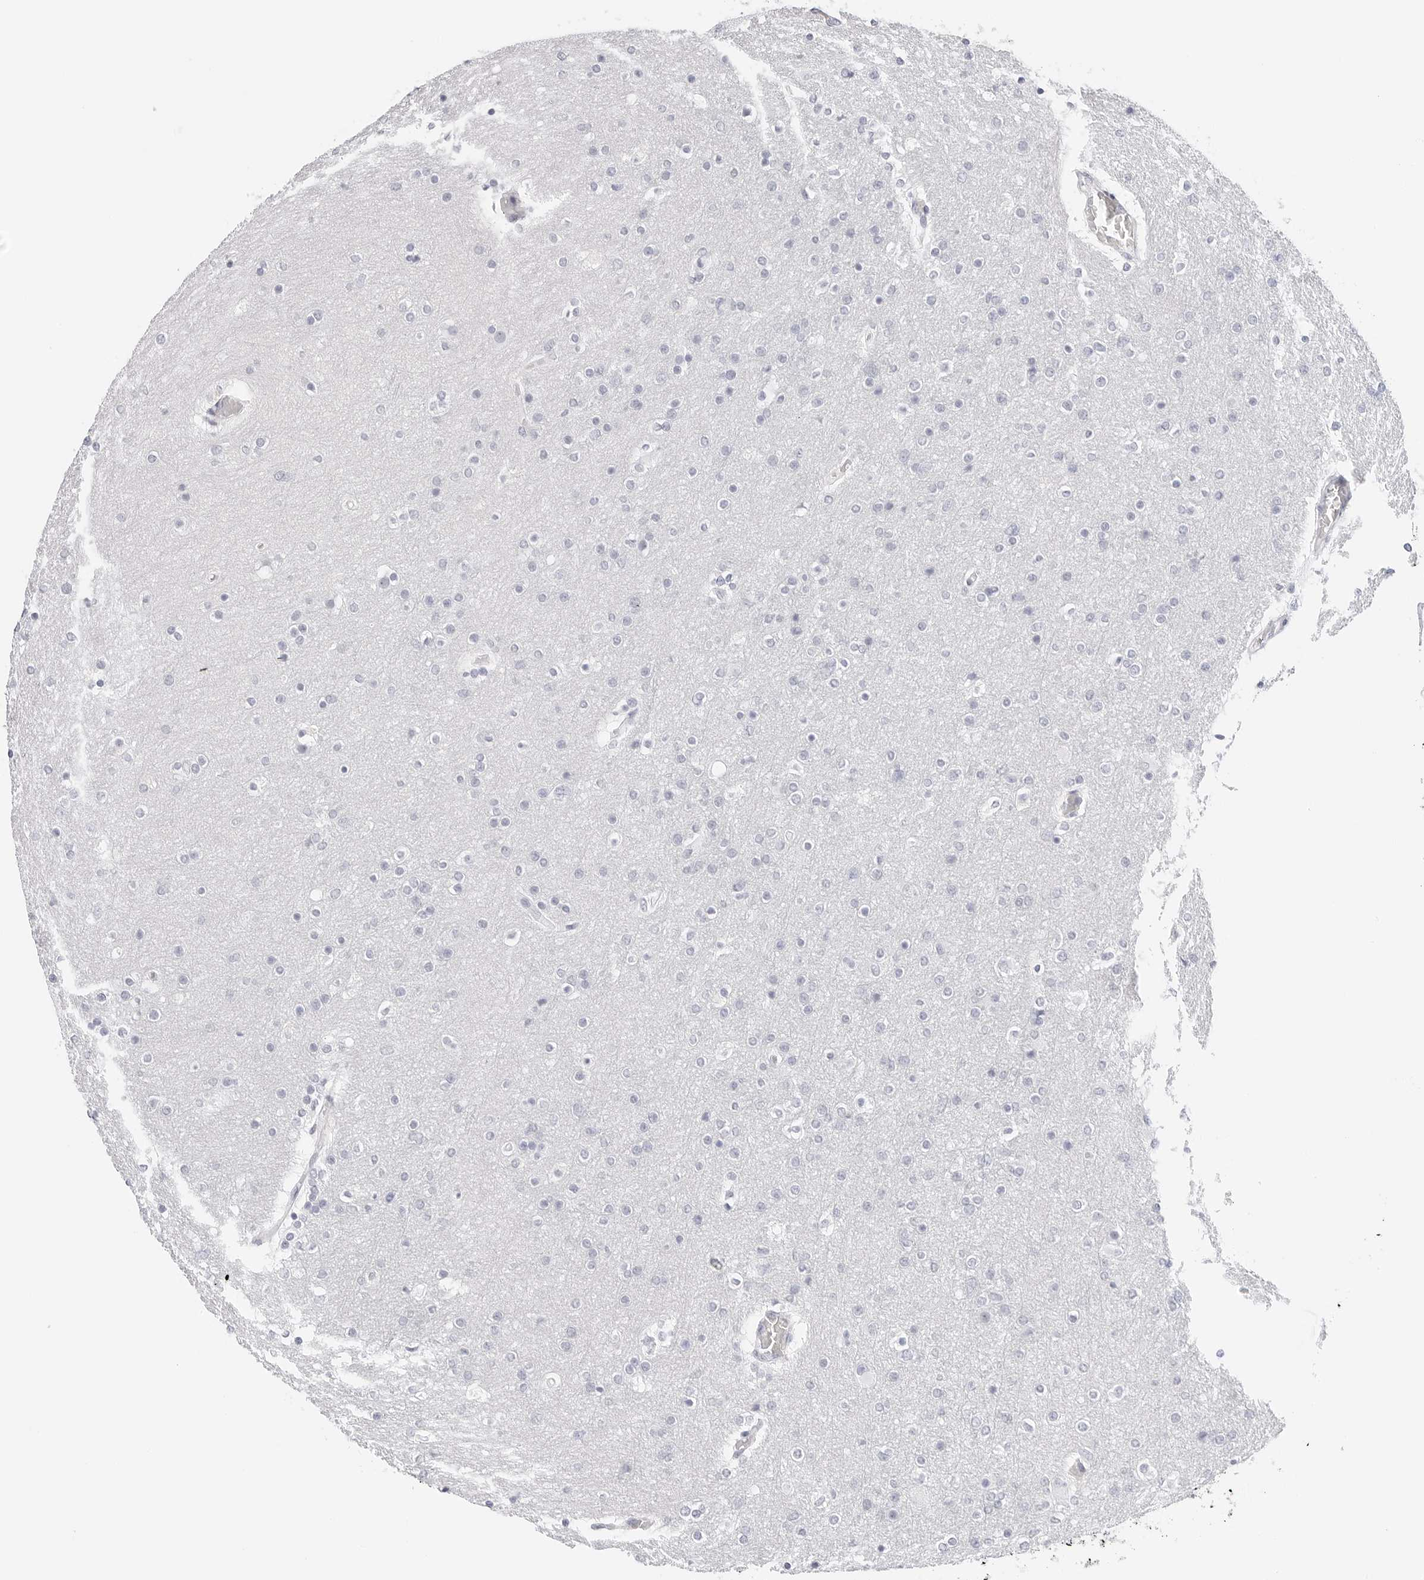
{"staining": {"intensity": "negative", "quantity": "none", "location": "none"}, "tissue": "glioma", "cell_type": "Tumor cells", "image_type": "cancer", "snomed": [{"axis": "morphology", "description": "Glioma, malignant, High grade"}, {"axis": "topography", "description": "Cerebral cortex"}], "caption": "Tumor cells are negative for protein expression in human high-grade glioma (malignant). The staining was performed using DAB (3,3'-diaminobenzidine) to visualize the protein expression in brown, while the nuclei were stained in blue with hematoxylin (Magnification: 20x).", "gene": "HMGCS2", "patient": {"sex": "female", "age": 36}}